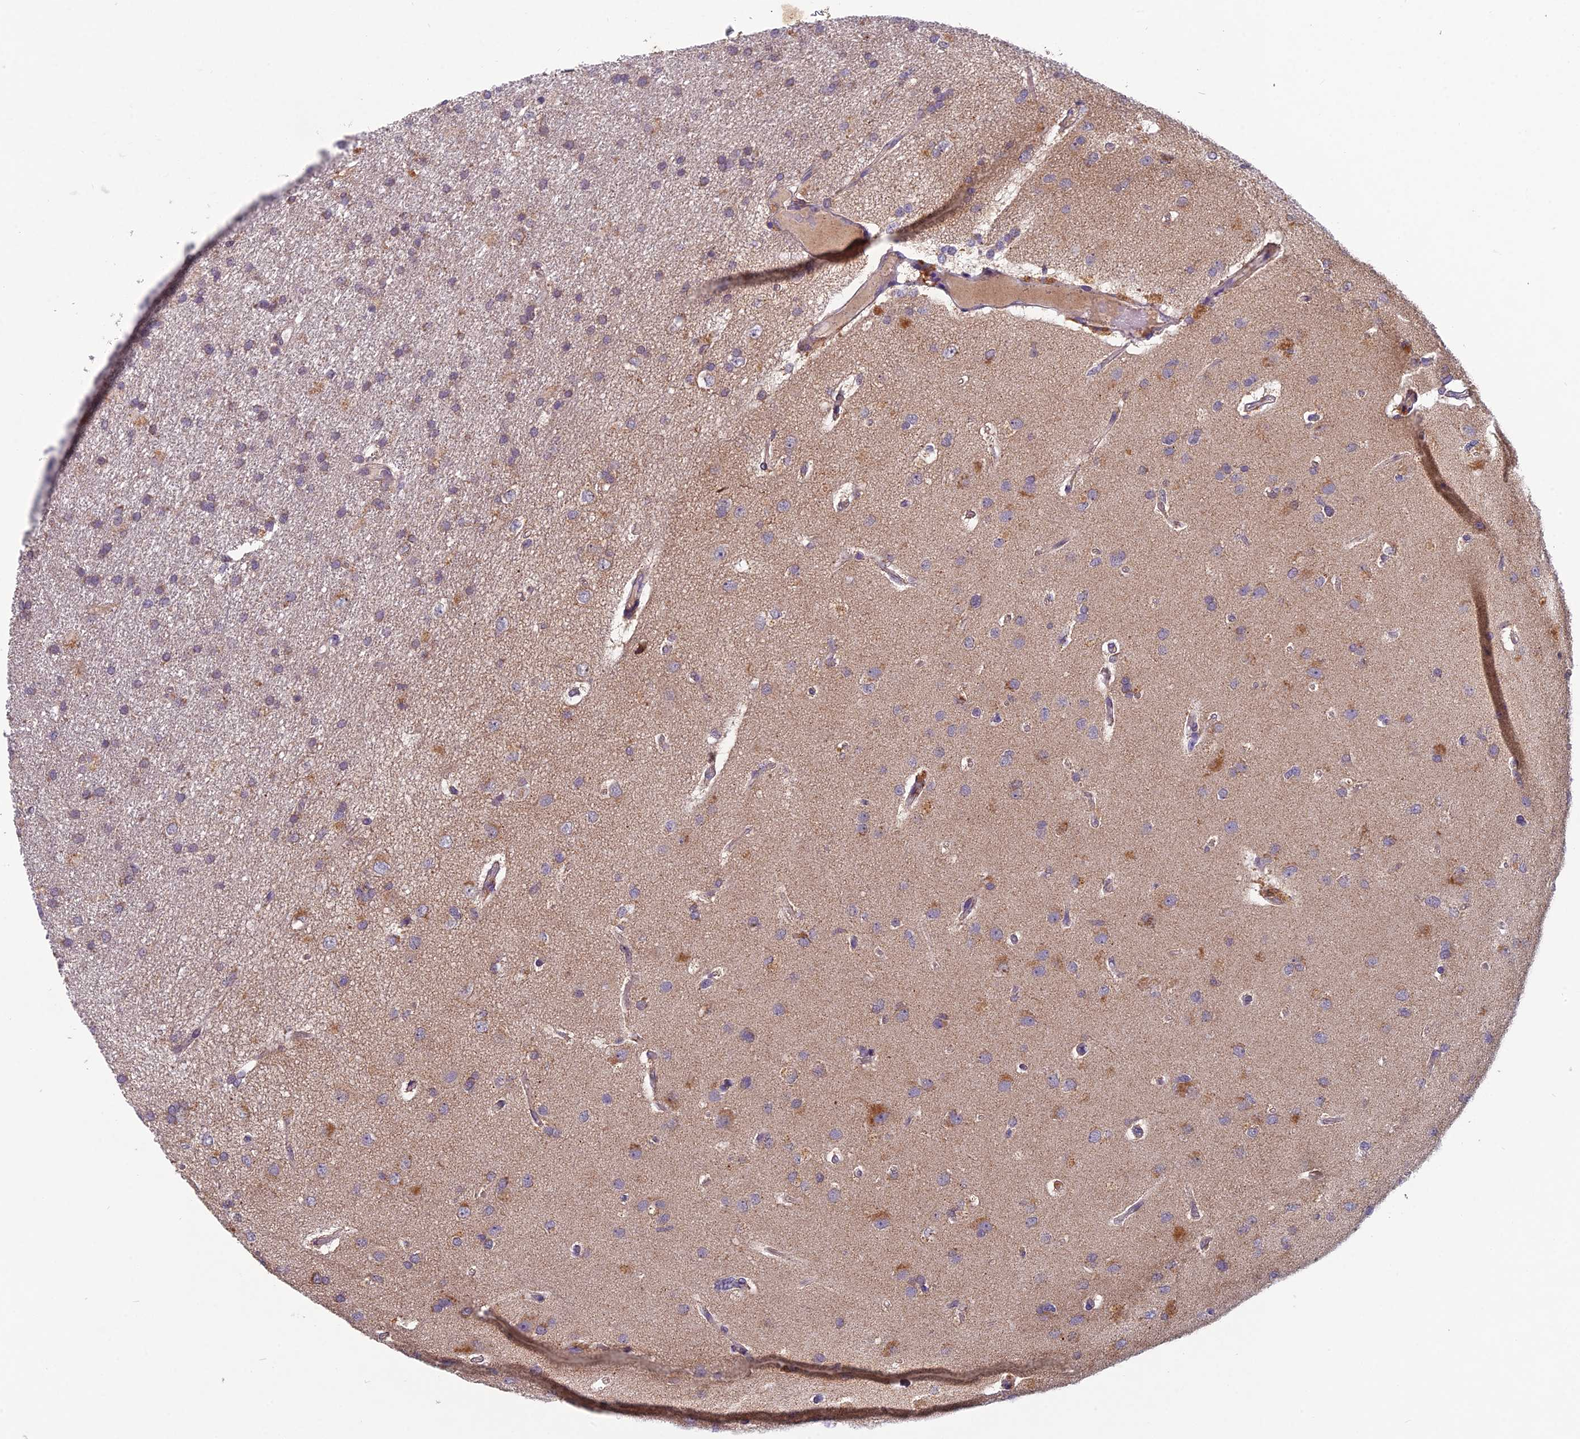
{"staining": {"intensity": "weak", "quantity": "25%-75%", "location": "cytoplasmic/membranous"}, "tissue": "glioma", "cell_type": "Tumor cells", "image_type": "cancer", "snomed": [{"axis": "morphology", "description": "Glioma, malignant, High grade"}, {"axis": "topography", "description": "Brain"}], "caption": "Immunohistochemistry (DAB (3,3'-diaminobenzidine)) staining of glioma demonstrates weak cytoplasmic/membranous protein expression in about 25%-75% of tumor cells.", "gene": "ENSG00000188897", "patient": {"sex": "male", "age": 77}}